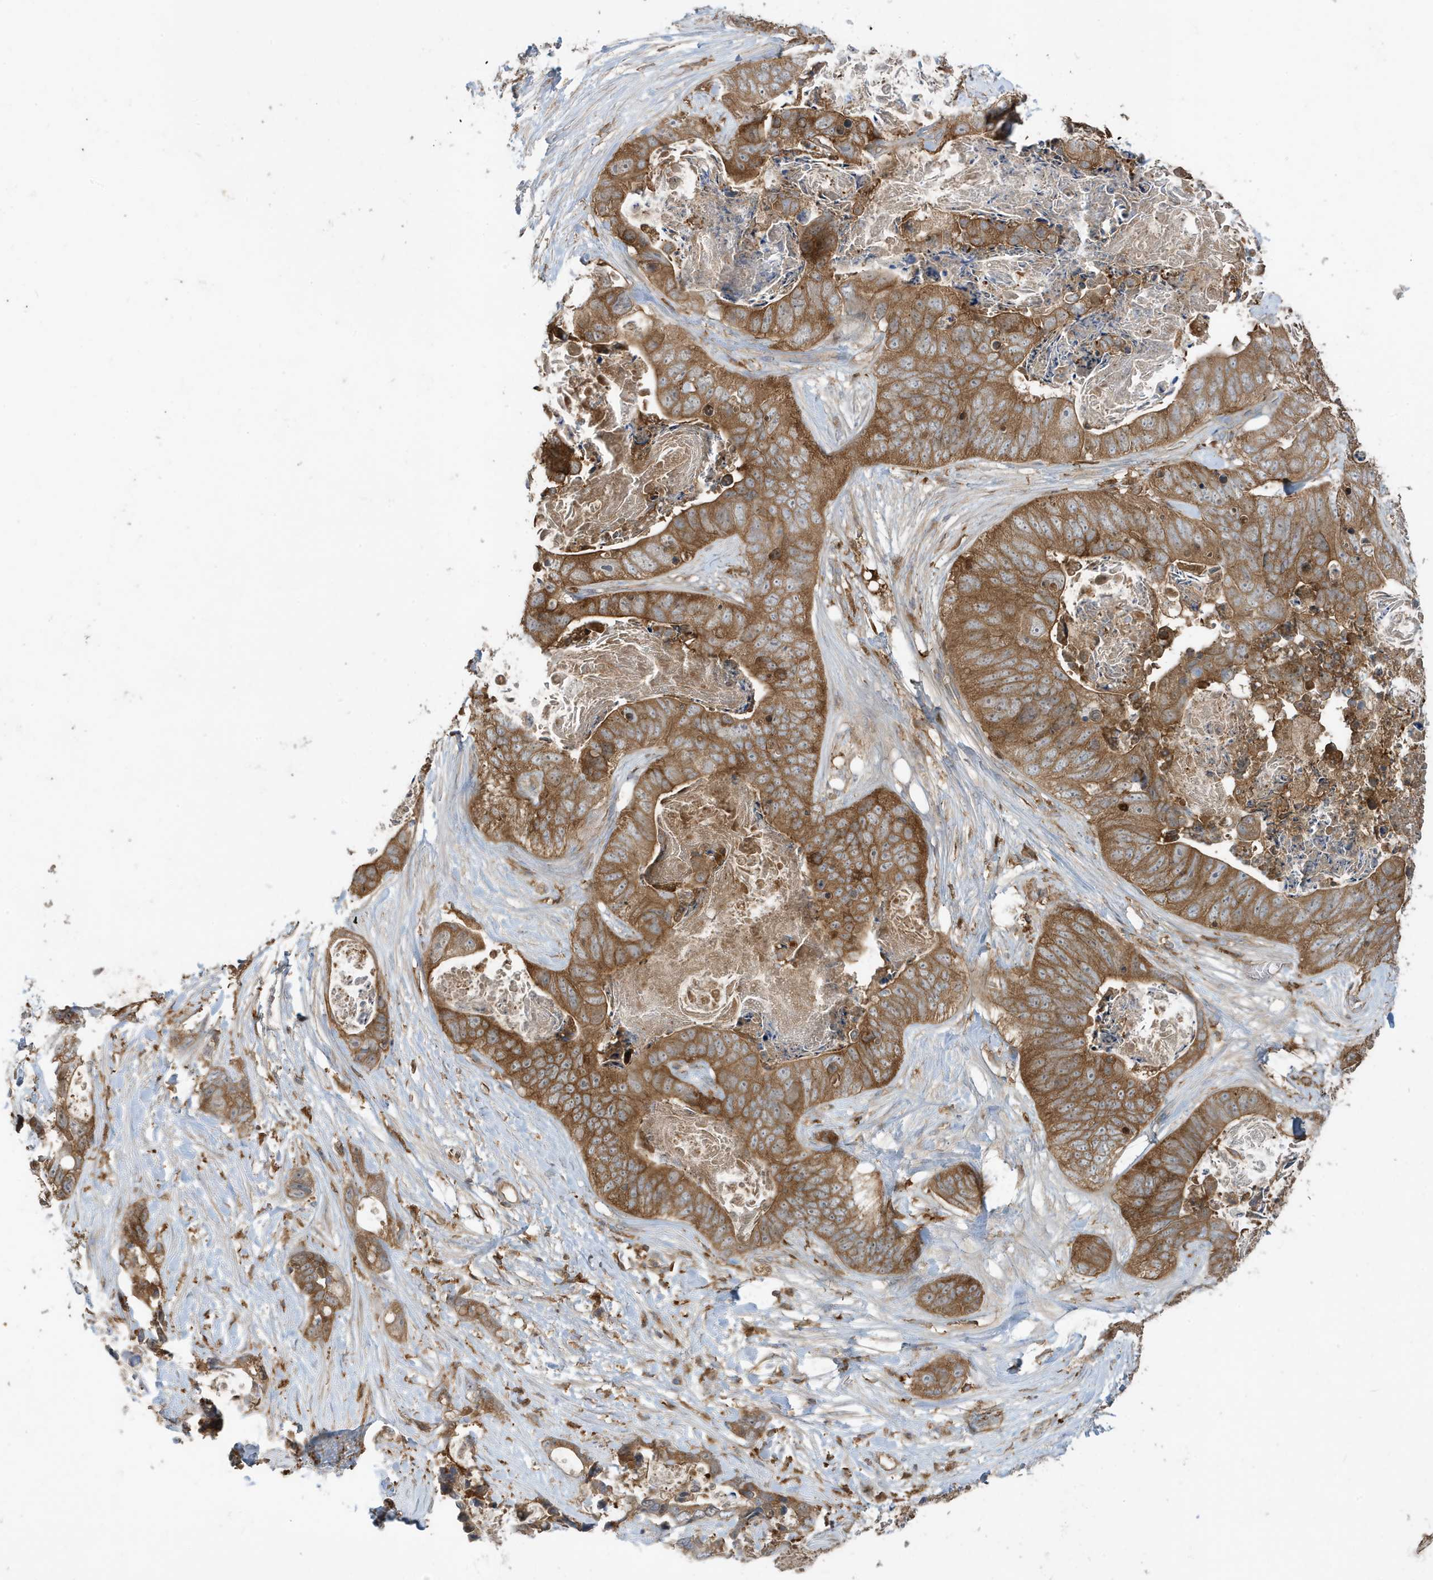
{"staining": {"intensity": "moderate", "quantity": ">75%", "location": "cytoplasmic/membranous"}, "tissue": "stomach cancer", "cell_type": "Tumor cells", "image_type": "cancer", "snomed": [{"axis": "morphology", "description": "Adenocarcinoma, NOS"}, {"axis": "topography", "description": "Stomach"}], "caption": "IHC photomicrograph of neoplastic tissue: stomach cancer (adenocarcinoma) stained using IHC shows medium levels of moderate protein expression localized specifically in the cytoplasmic/membranous of tumor cells, appearing as a cytoplasmic/membranous brown color.", "gene": "ABTB1", "patient": {"sex": "female", "age": 89}}